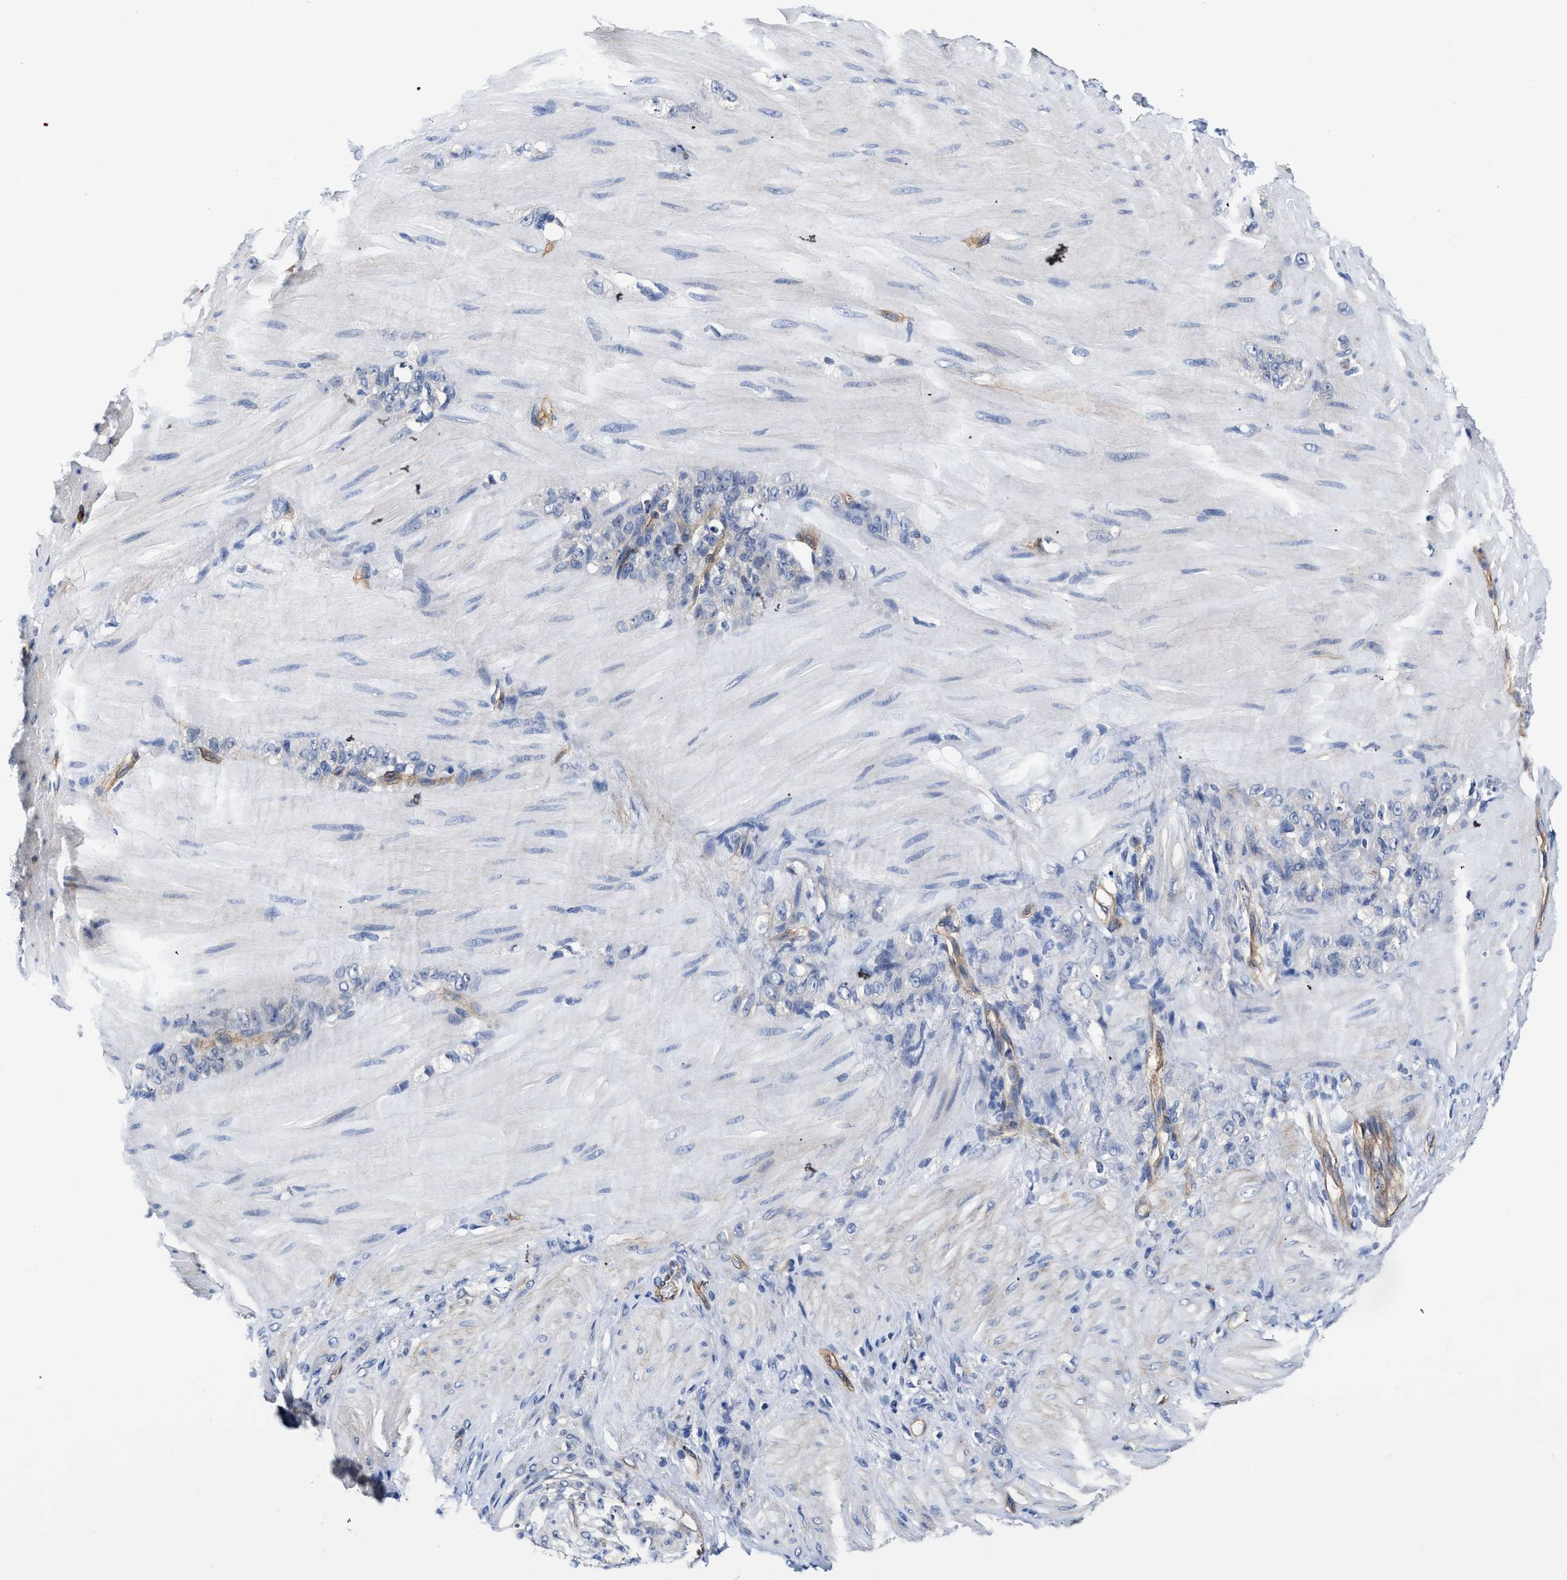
{"staining": {"intensity": "negative", "quantity": "none", "location": "none"}, "tissue": "stomach cancer", "cell_type": "Tumor cells", "image_type": "cancer", "snomed": [{"axis": "morphology", "description": "Normal tissue, NOS"}, {"axis": "morphology", "description": "Adenocarcinoma, NOS"}, {"axis": "topography", "description": "Stomach"}], "caption": "The immunohistochemistry histopathology image has no significant staining in tumor cells of stomach cancer (adenocarcinoma) tissue. The staining is performed using DAB brown chromogen with nuclei counter-stained in using hematoxylin.", "gene": "C22orf42", "patient": {"sex": "male", "age": 82}}